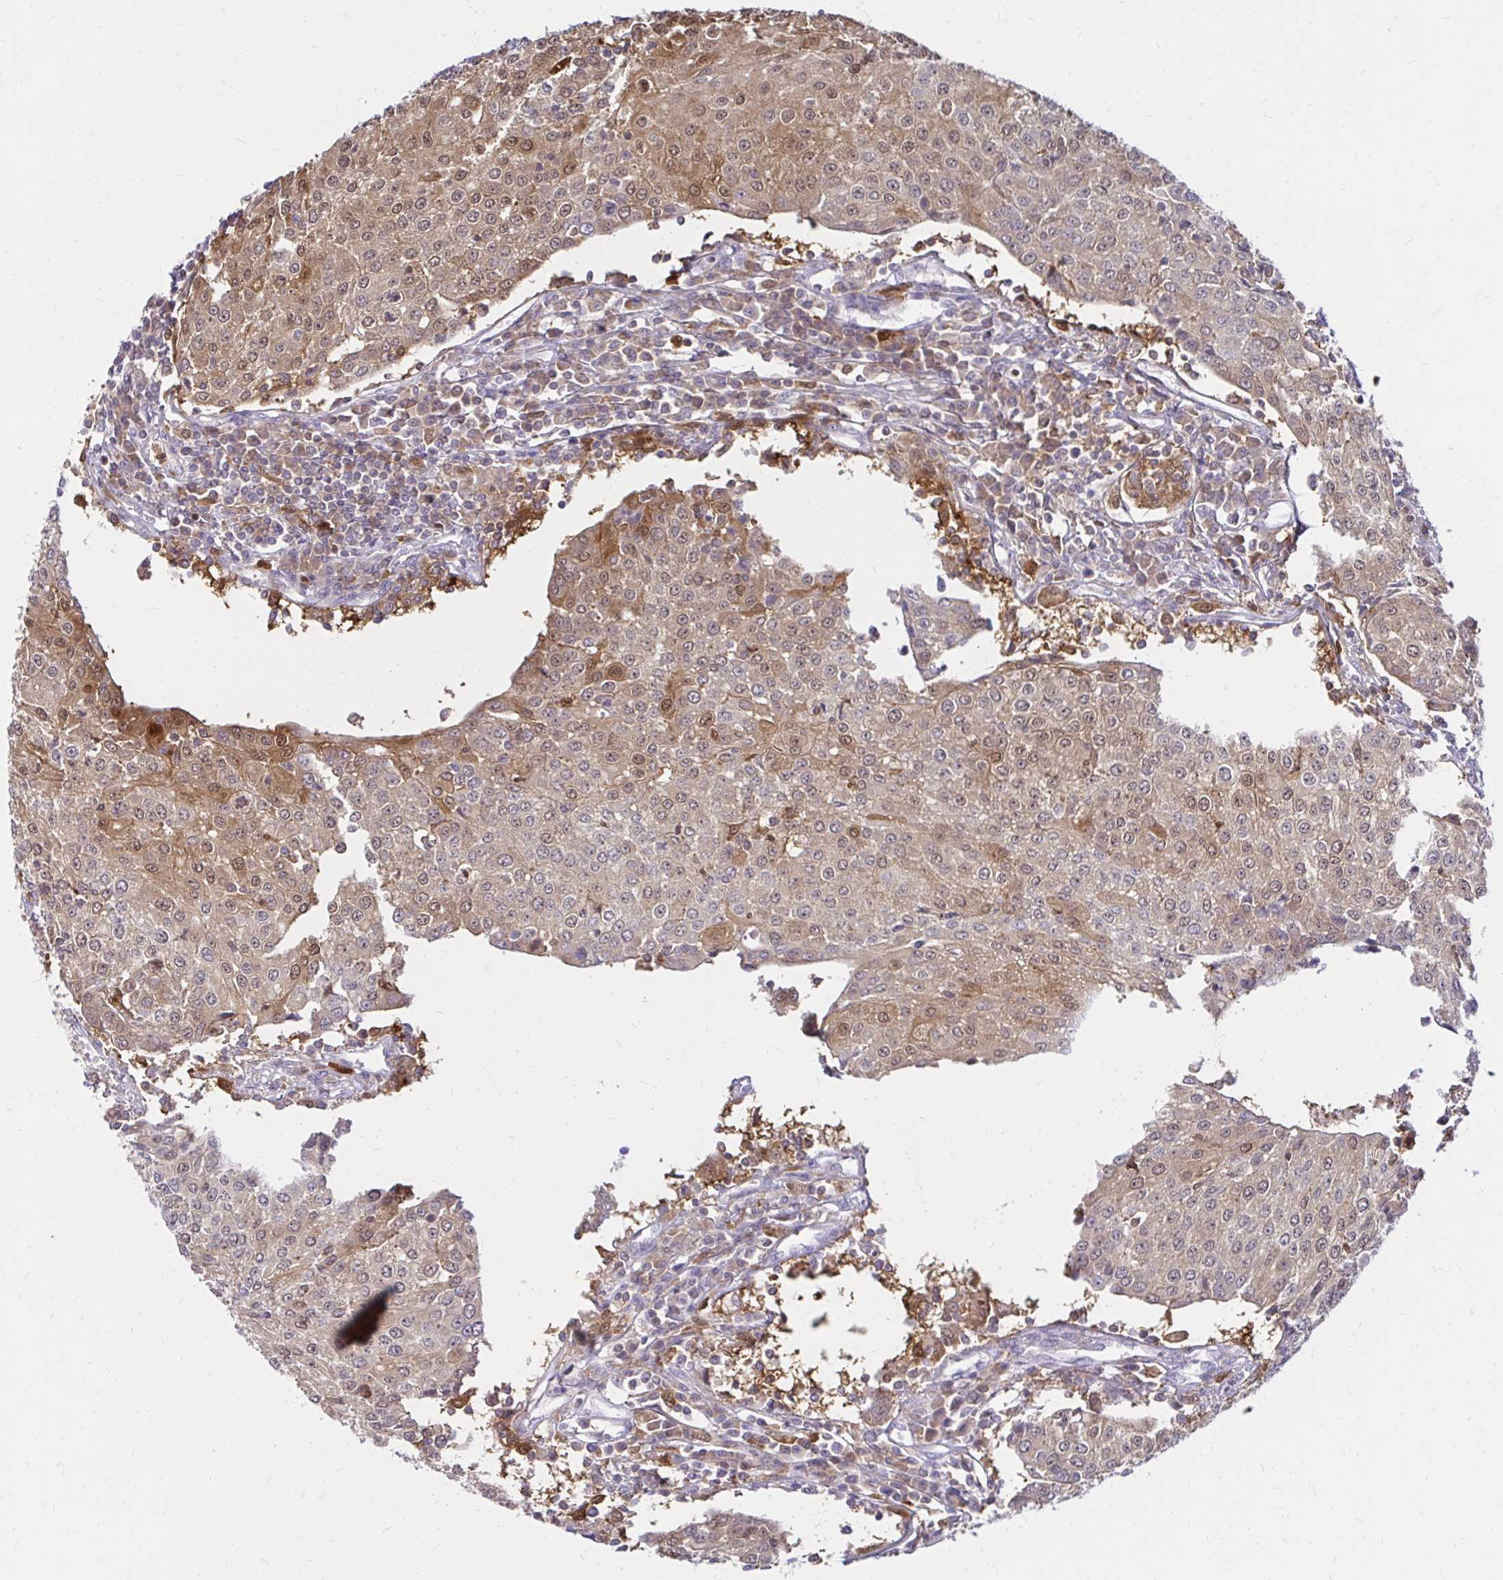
{"staining": {"intensity": "weak", "quantity": ">75%", "location": "cytoplasmic/membranous,nuclear"}, "tissue": "urothelial cancer", "cell_type": "Tumor cells", "image_type": "cancer", "snomed": [{"axis": "morphology", "description": "Urothelial carcinoma, High grade"}, {"axis": "topography", "description": "Urinary bladder"}], "caption": "Brown immunohistochemical staining in urothelial carcinoma (high-grade) exhibits weak cytoplasmic/membranous and nuclear positivity in about >75% of tumor cells. (DAB (3,3'-diaminobenzidine) IHC, brown staining for protein, blue staining for nuclei).", "gene": "PYCARD", "patient": {"sex": "female", "age": 85}}